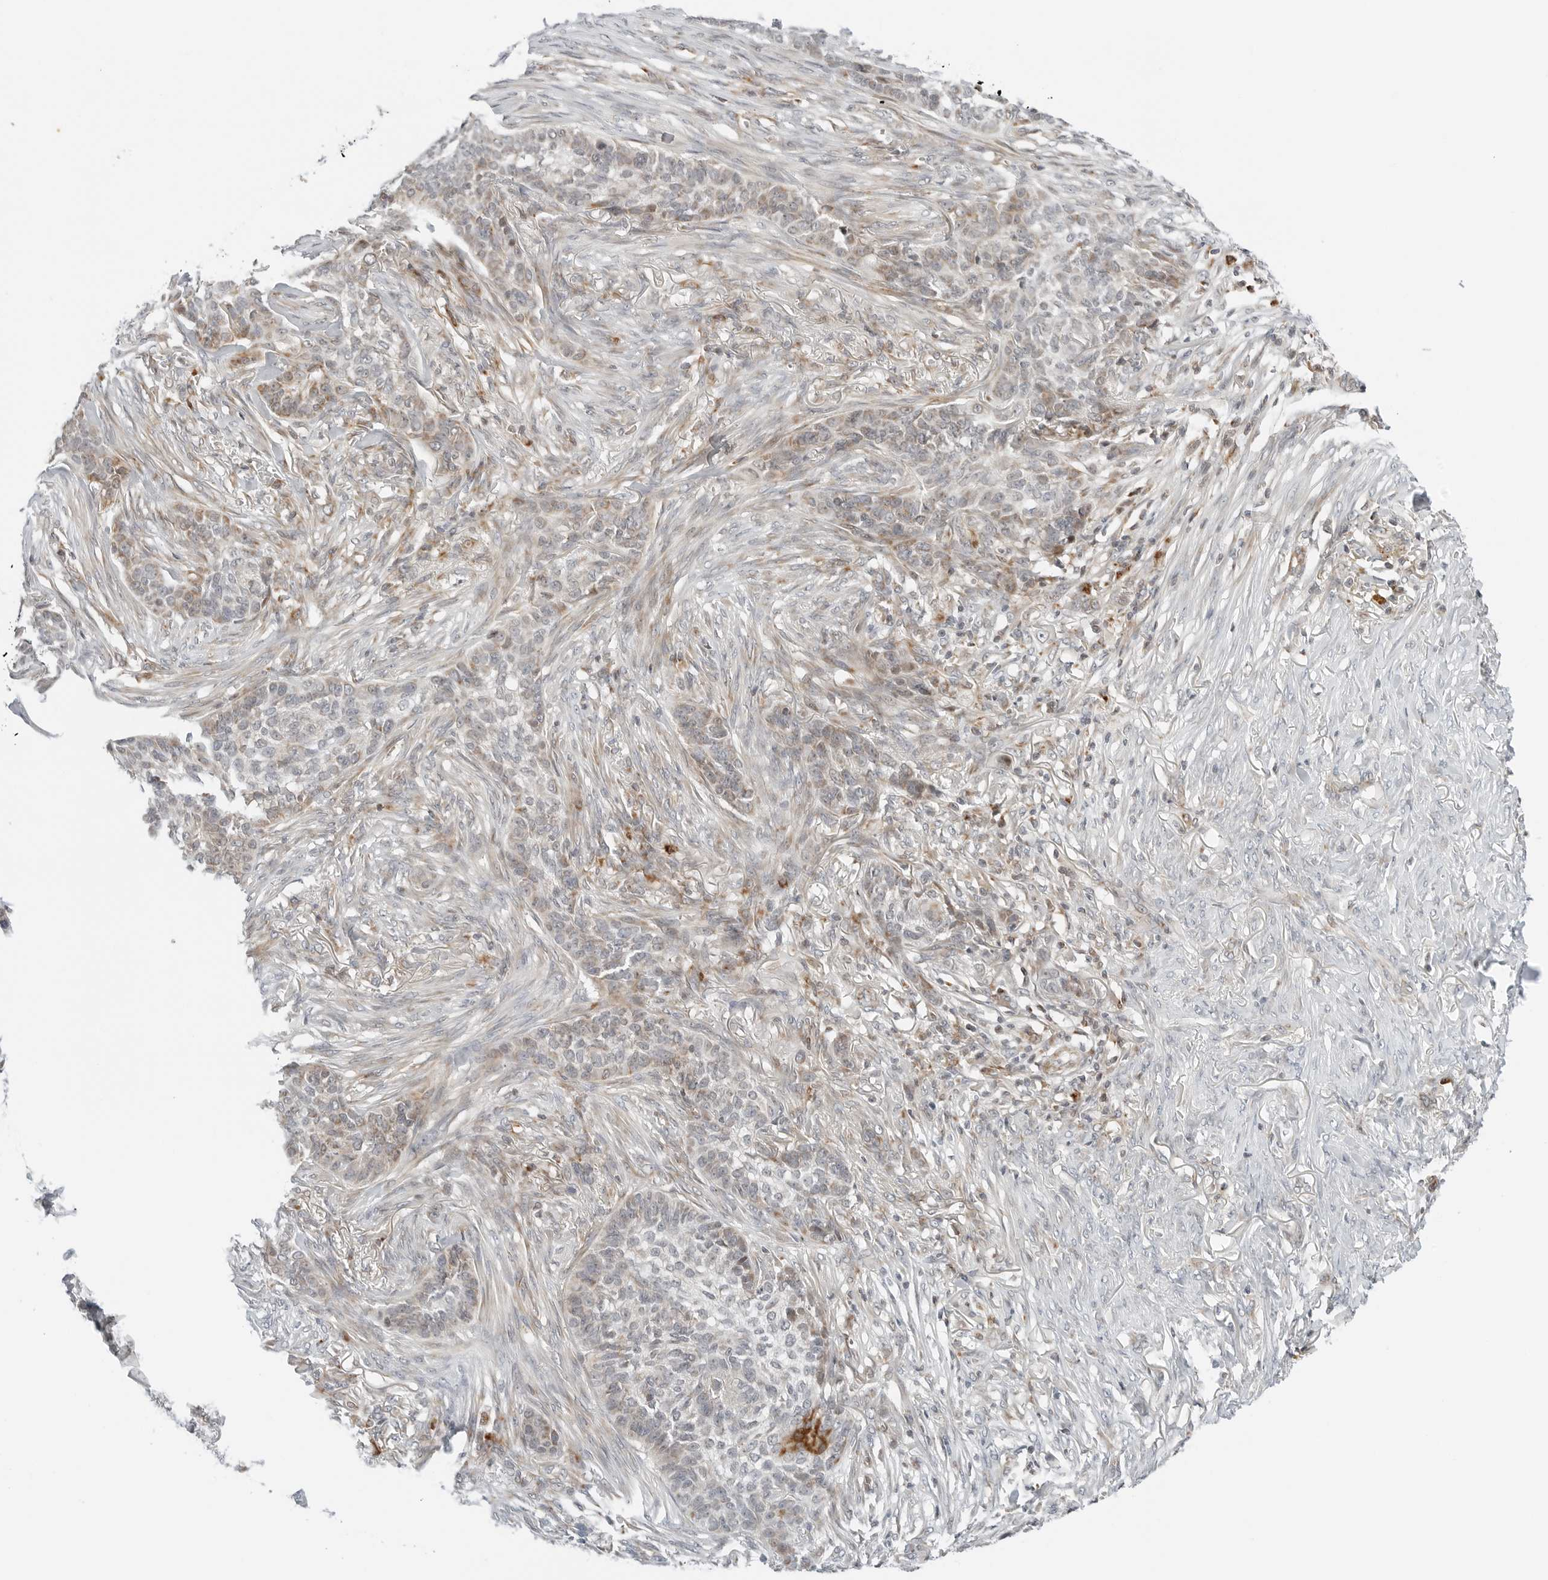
{"staining": {"intensity": "weak", "quantity": "<25%", "location": "cytoplasmic/membranous"}, "tissue": "skin cancer", "cell_type": "Tumor cells", "image_type": "cancer", "snomed": [{"axis": "morphology", "description": "Basal cell carcinoma"}, {"axis": "topography", "description": "Skin"}], "caption": "Immunohistochemical staining of human skin basal cell carcinoma exhibits no significant expression in tumor cells. Brightfield microscopy of immunohistochemistry stained with DAB (brown) and hematoxylin (blue), captured at high magnification.", "gene": "DYRK4", "patient": {"sex": "male", "age": 85}}